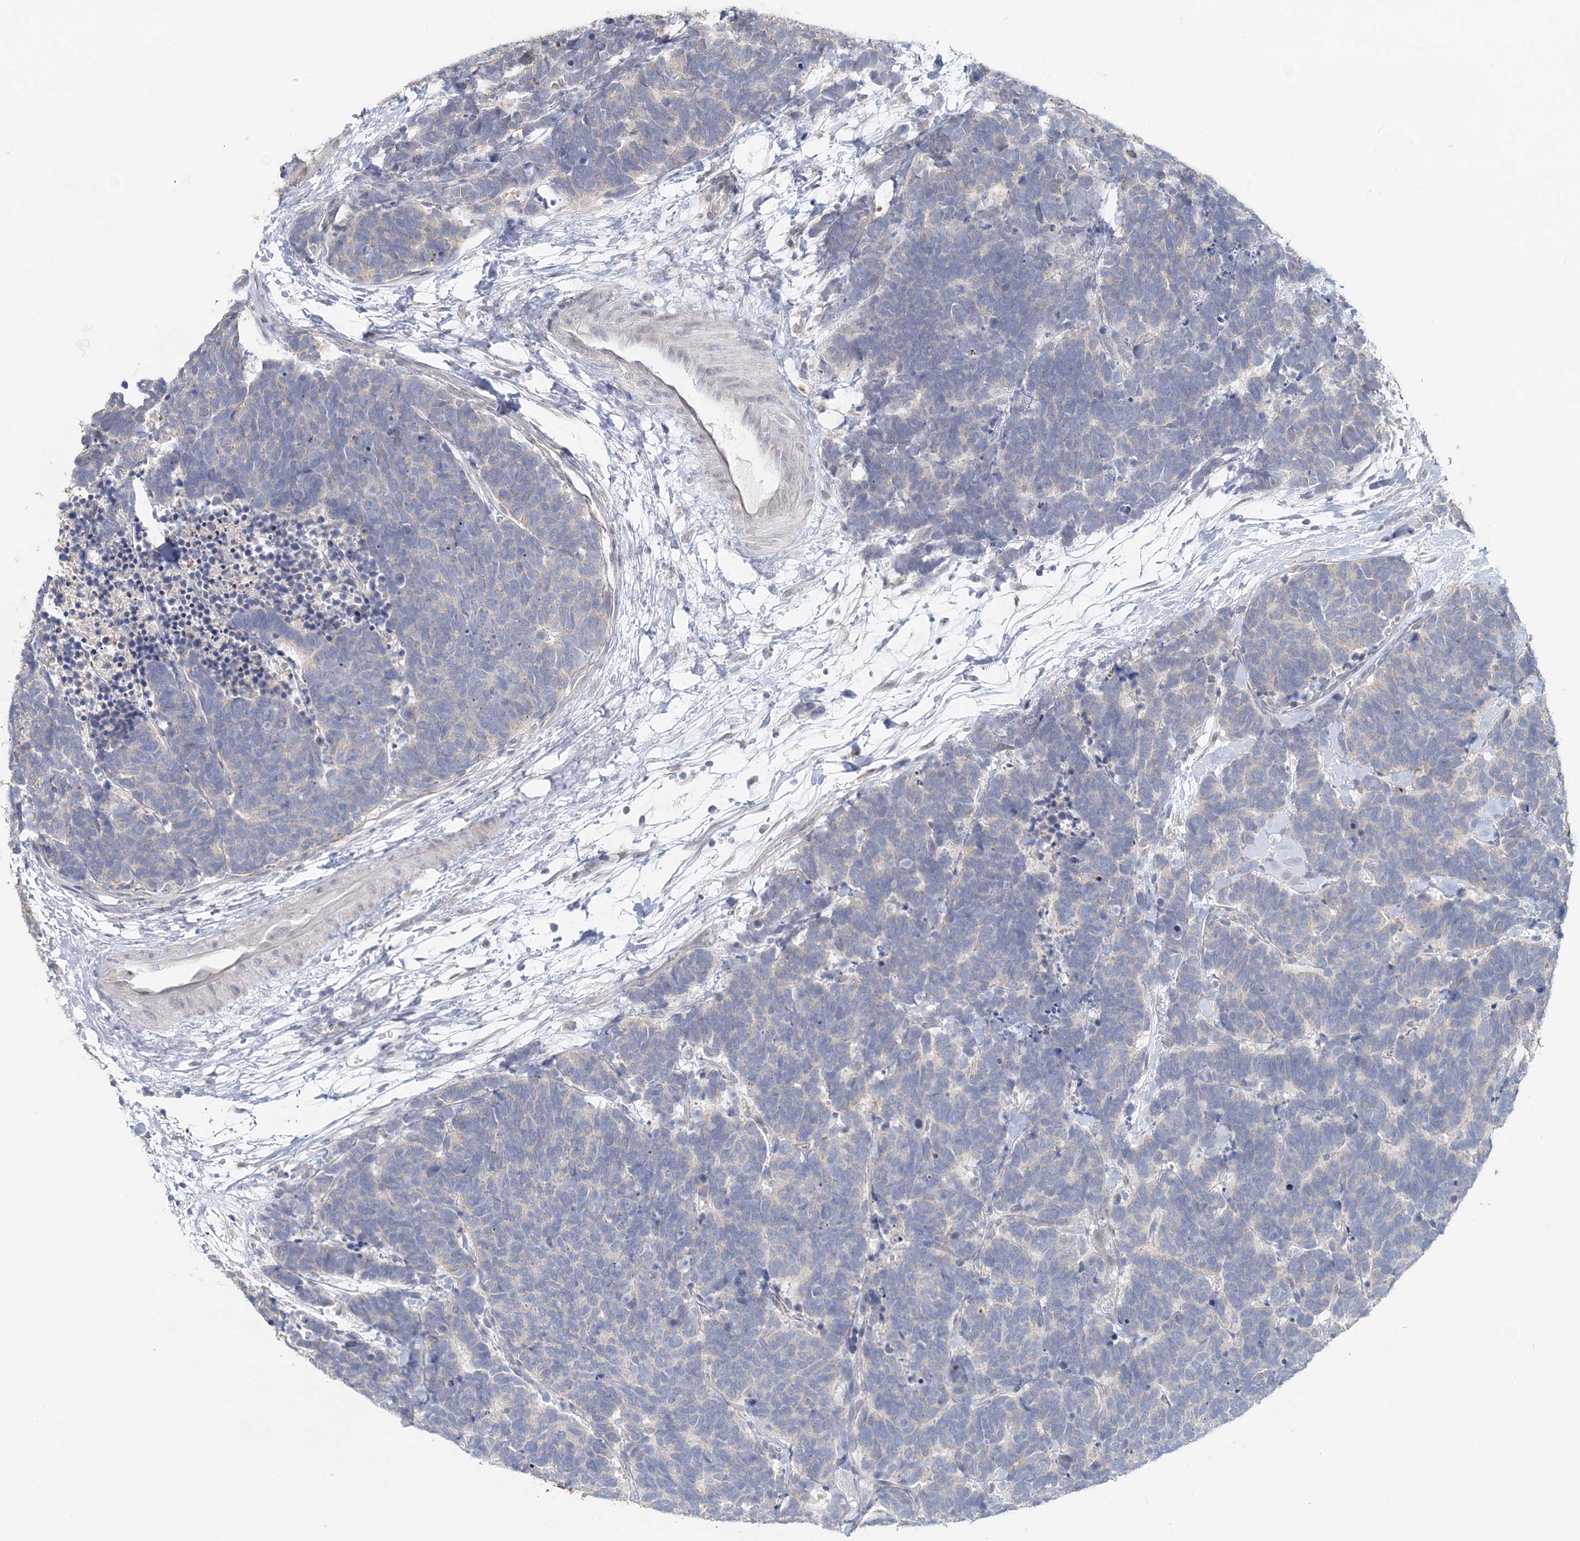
{"staining": {"intensity": "negative", "quantity": "none", "location": "none"}, "tissue": "carcinoid", "cell_type": "Tumor cells", "image_type": "cancer", "snomed": [{"axis": "morphology", "description": "Carcinoma, NOS"}, {"axis": "morphology", "description": "Carcinoid, malignant, NOS"}, {"axis": "topography", "description": "Urinary bladder"}], "caption": "Tumor cells are negative for brown protein staining in carcinoma.", "gene": "FBXO38", "patient": {"sex": "male", "age": 57}}